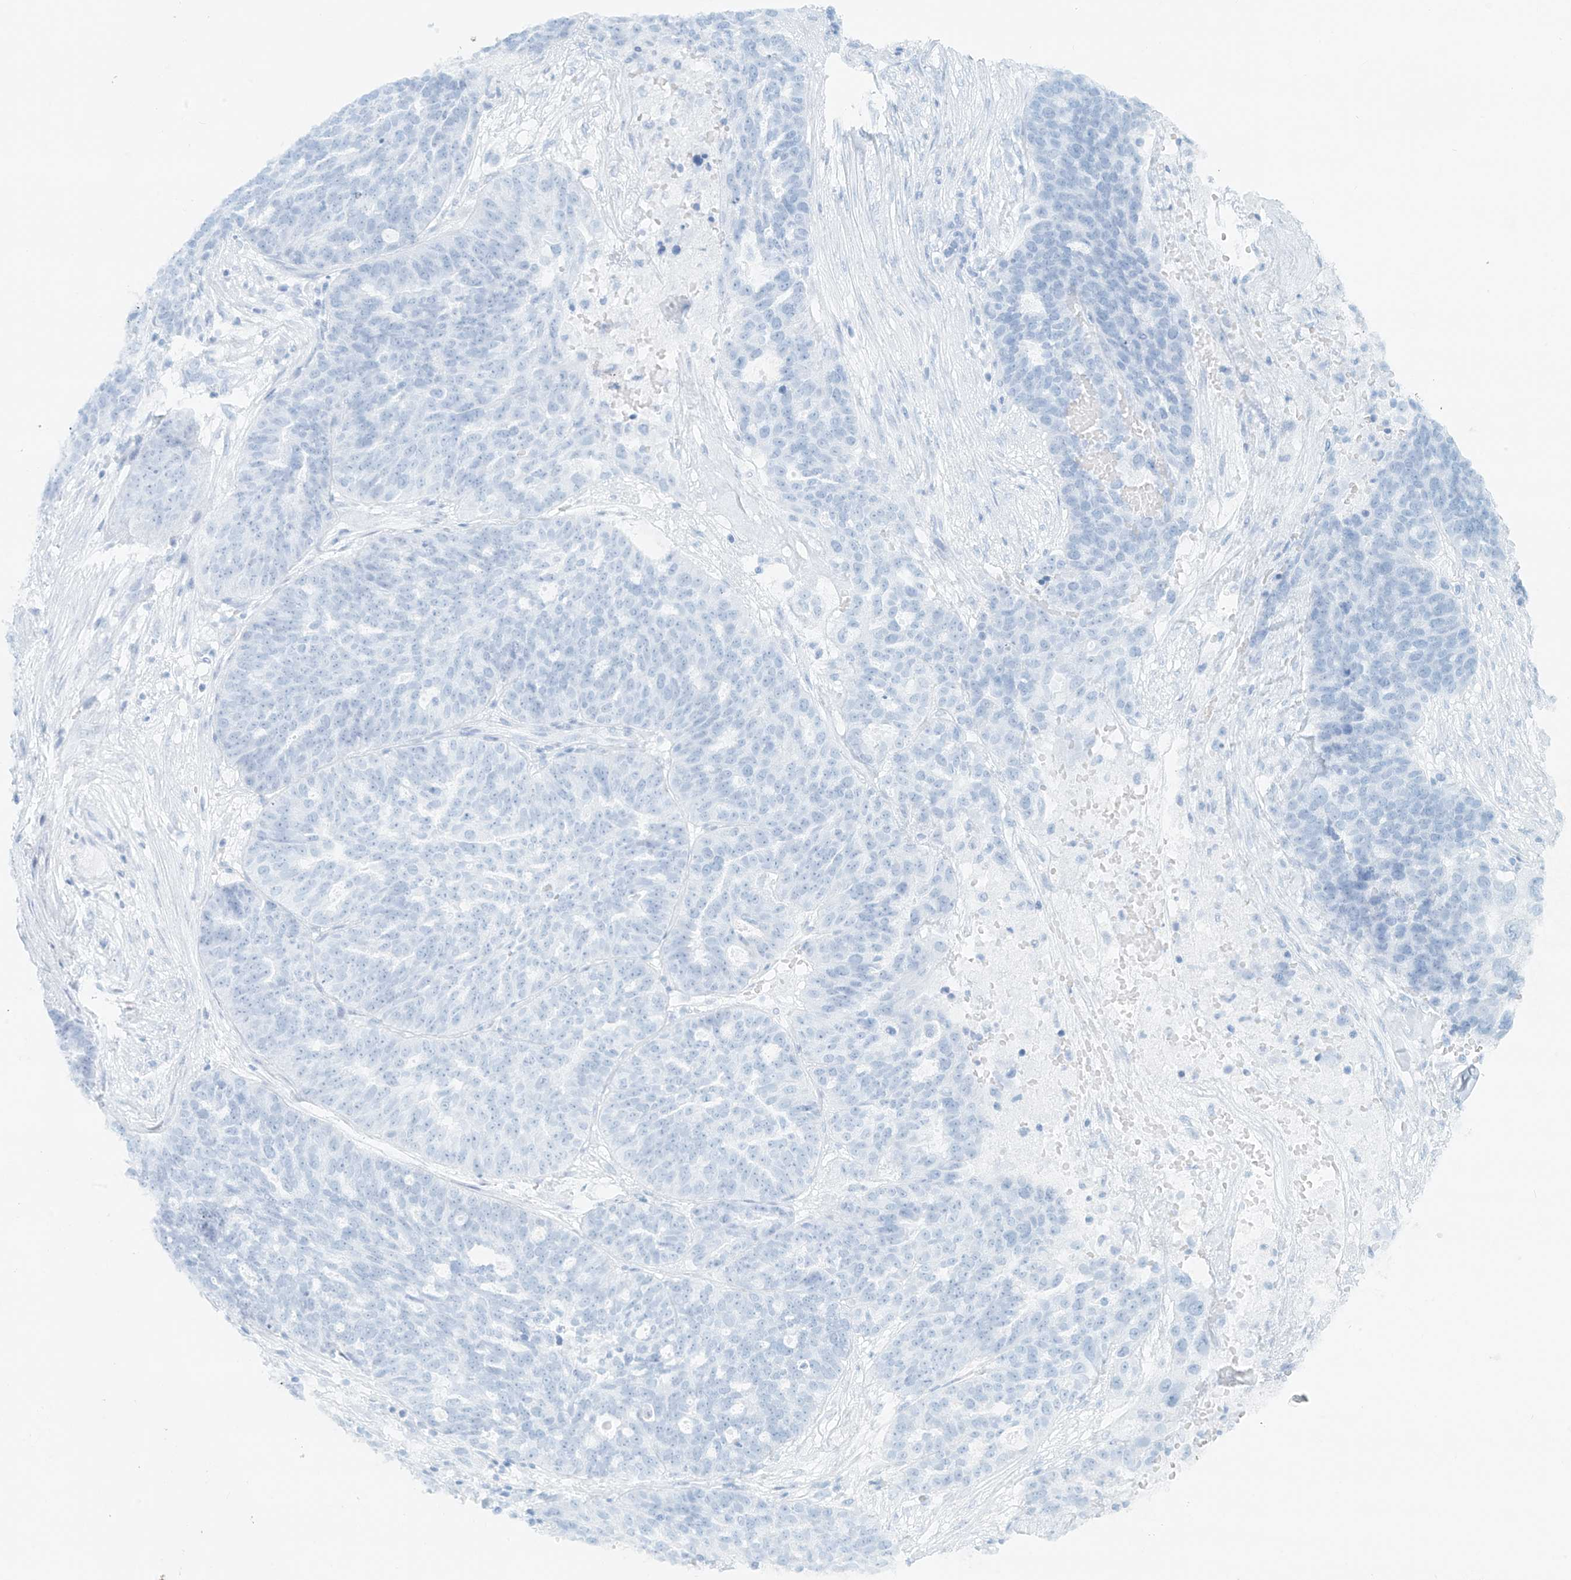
{"staining": {"intensity": "negative", "quantity": "none", "location": "none"}, "tissue": "ovarian cancer", "cell_type": "Tumor cells", "image_type": "cancer", "snomed": [{"axis": "morphology", "description": "Cystadenocarcinoma, serous, NOS"}, {"axis": "topography", "description": "Ovary"}], "caption": "Immunohistochemistry (IHC) micrograph of ovarian cancer stained for a protein (brown), which shows no expression in tumor cells.", "gene": "UST", "patient": {"sex": "female", "age": 59}}